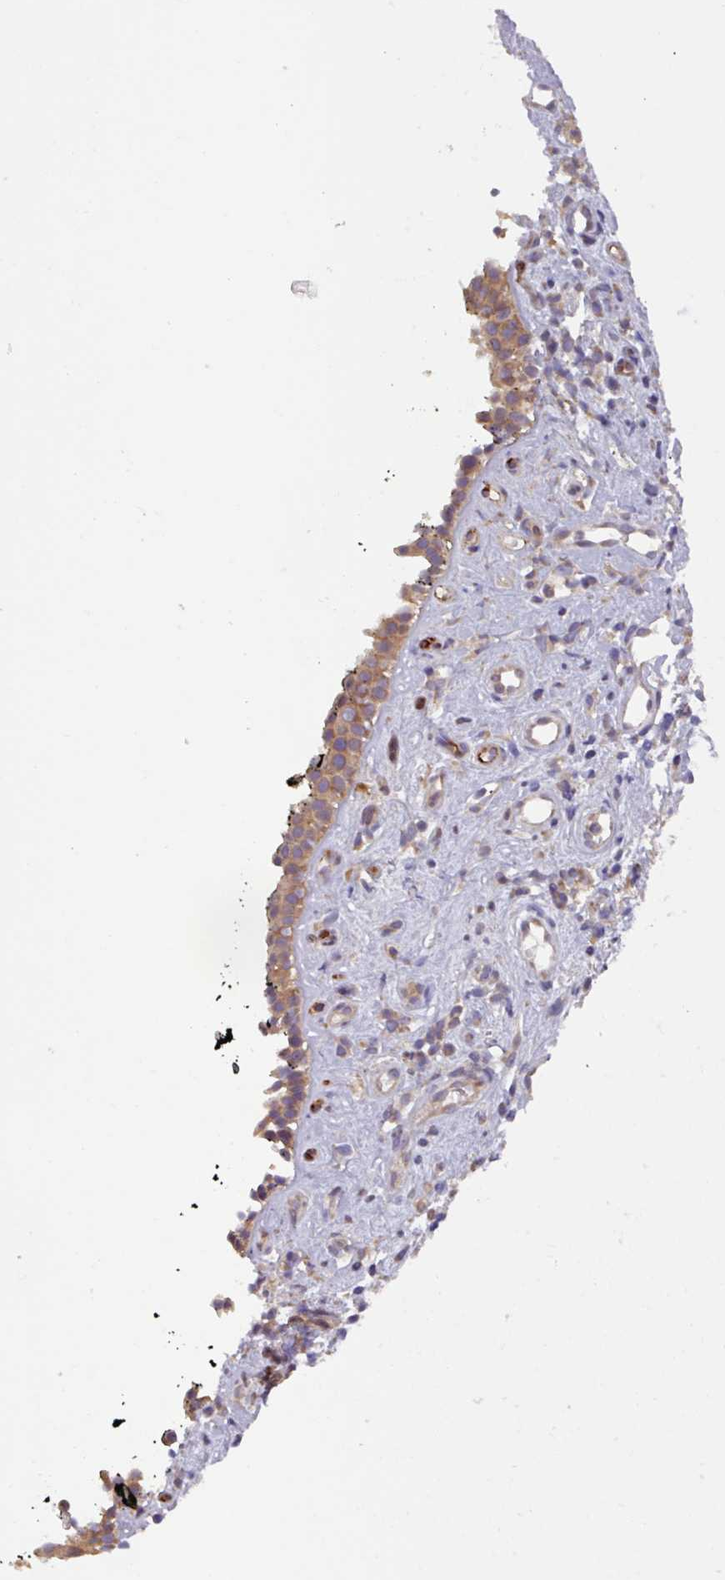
{"staining": {"intensity": "moderate", "quantity": ">75%", "location": "cytoplasmic/membranous"}, "tissue": "nasopharynx", "cell_type": "Respiratory epithelial cells", "image_type": "normal", "snomed": [{"axis": "morphology", "description": "Normal tissue, NOS"}, {"axis": "morphology", "description": "Squamous cell carcinoma, NOS"}, {"axis": "topography", "description": "Nasopharynx"}, {"axis": "topography", "description": "Head-Neck"}], "caption": "An IHC micrograph of normal tissue is shown. Protein staining in brown highlights moderate cytoplasmic/membranous positivity in nasopharynx within respiratory epithelial cells. The staining was performed using DAB (3,3'-diaminobenzidine) to visualize the protein expression in brown, while the nuclei were stained in blue with hematoxylin (Magnification: 20x).", "gene": "PLEKHD1", "patient": {"sex": "male", "age": 85}}